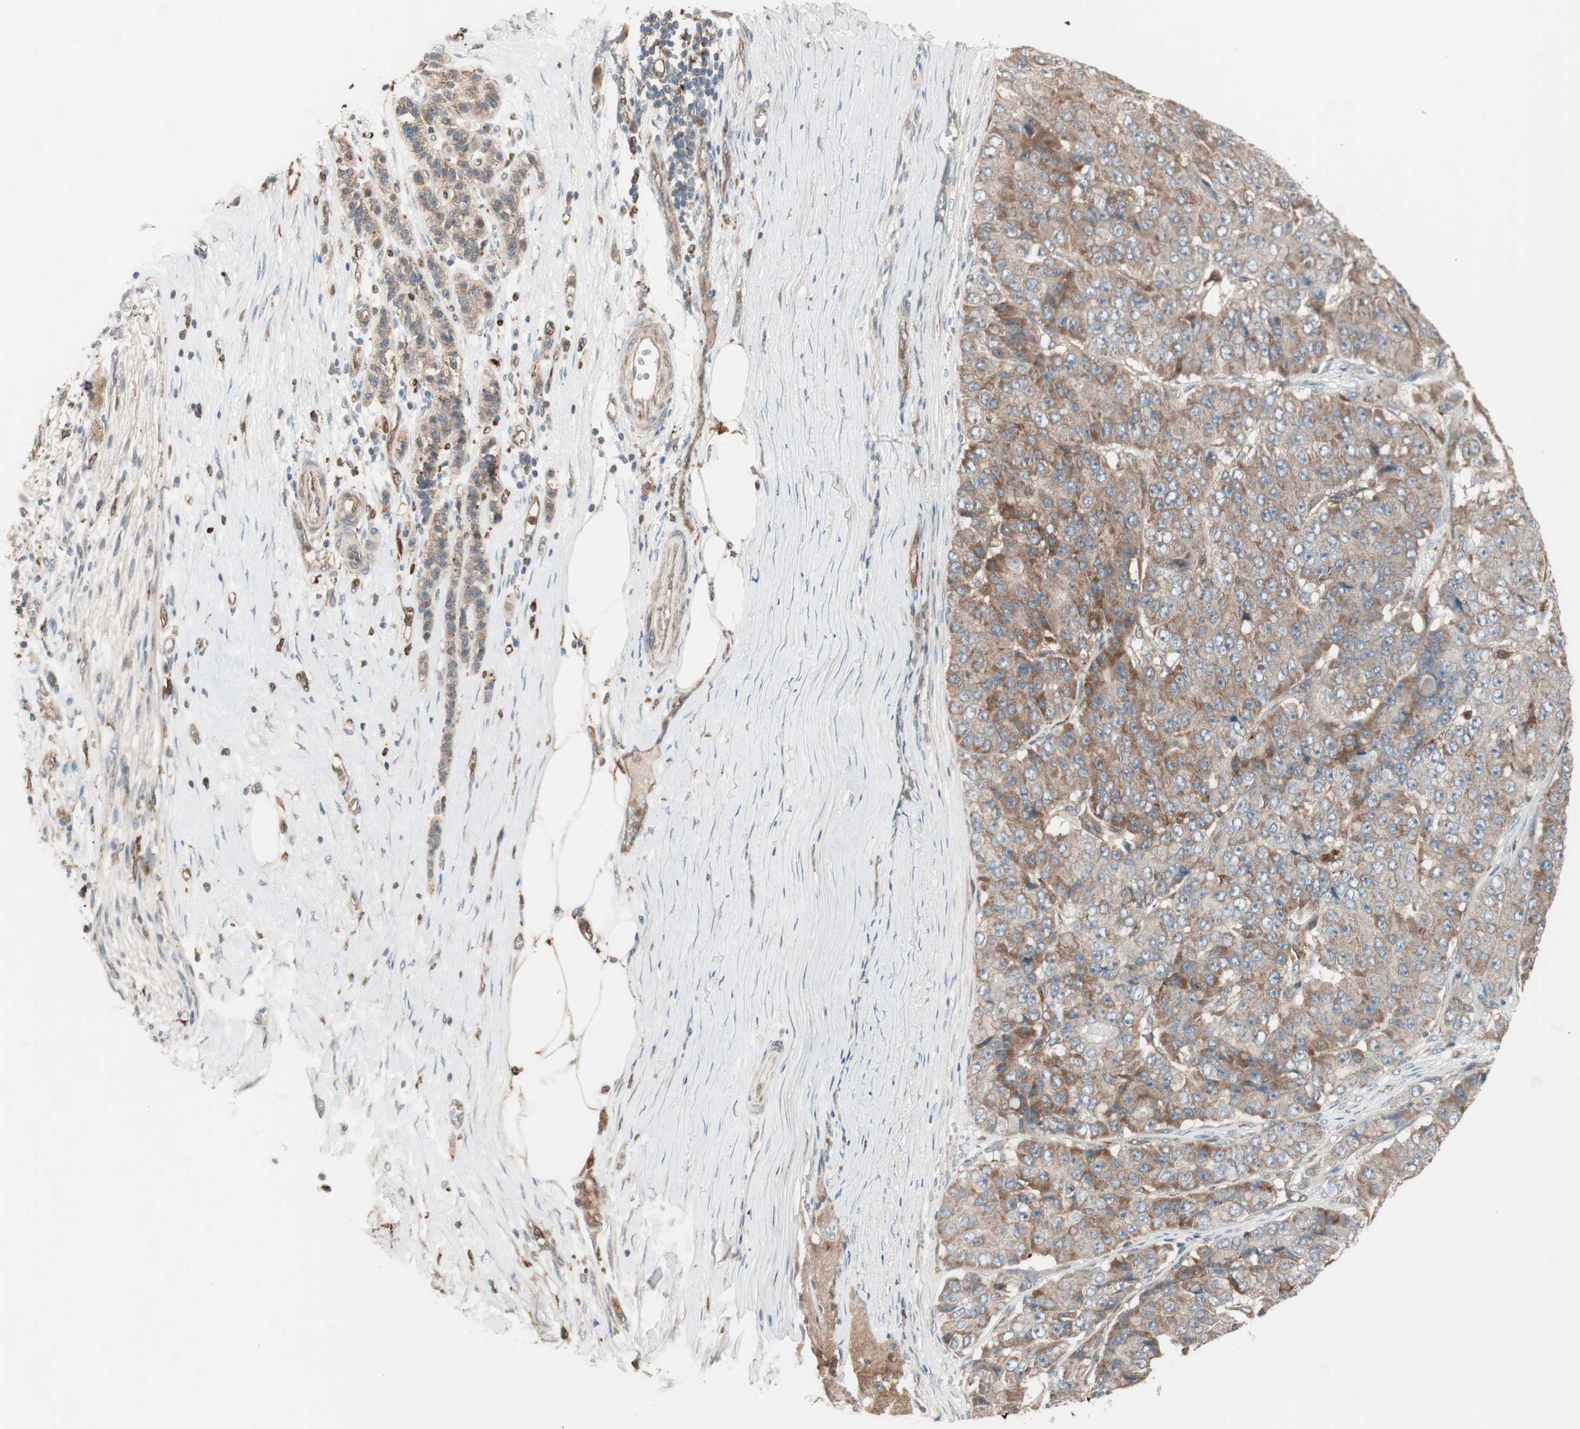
{"staining": {"intensity": "moderate", "quantity": ">75%", "location": "cytoplasmic/membranous"}, "tissue": "pancreatic cancer", "cell_type": "Tumor cells", "image_type": "cancer", "snomed": [{"axis": "morphology", "description": "Adenocarcinoma, NOS"}, {"axis": "topography", "description": "Pancreas"}], "caption": "IHC of human pancreatic cancer demonstrates medium levels of moderate cytoplasmic/membranous positivity in approximately >75% of tumor cells. The staining was performed using DAB (3,3'-diaminobenzidine) to visualize the protein expression in brown, while the nuclei were stained in blue with hematoxylin (Magnification: 20x).", "gene": "STAB1", "patient": {"sex": "male", "age": 50}}